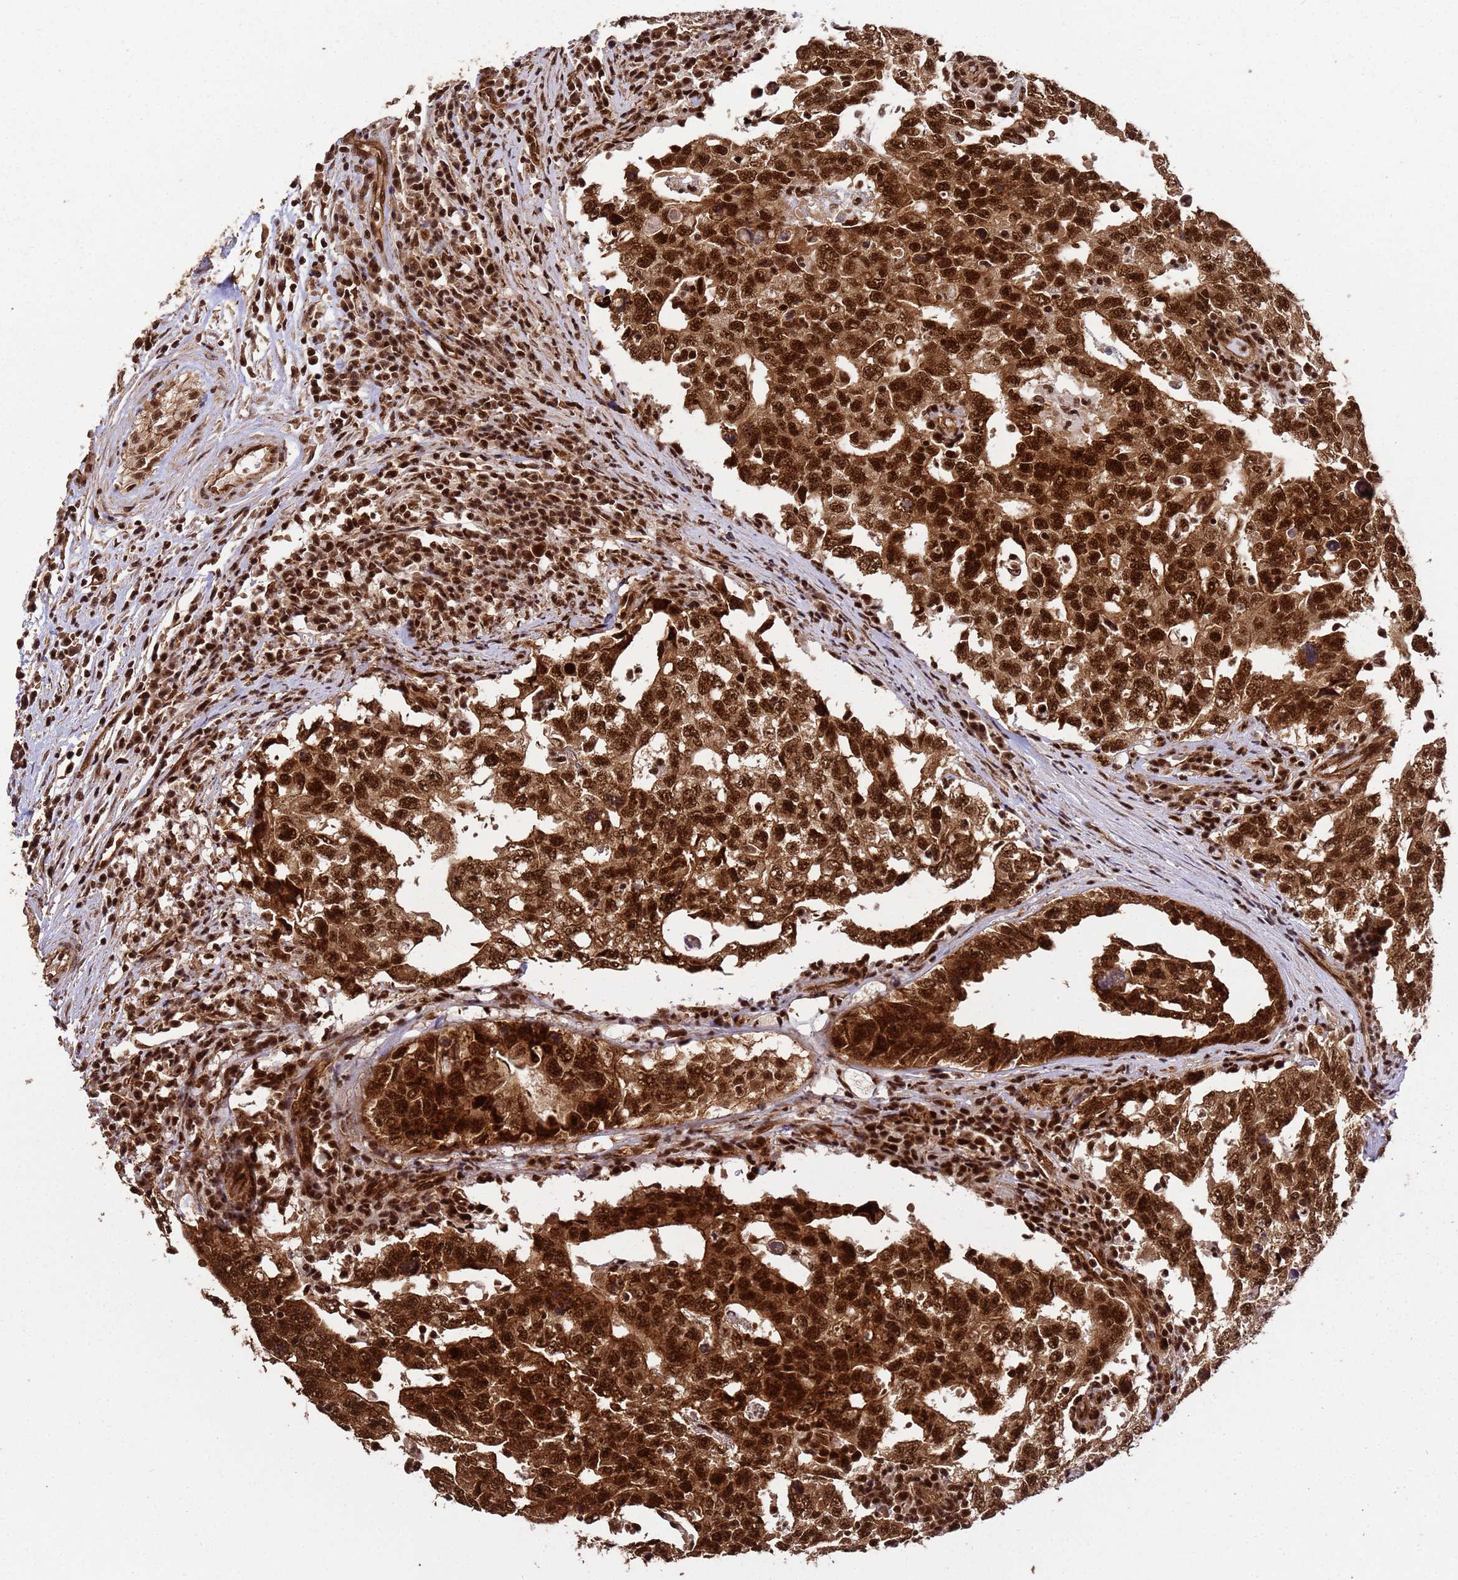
{"staining": {"intensity": "strong", "quantity": ">75%", "location": "cytoplasmic/membranous,nuclear"}, "tissue": "testis cancer", "cell_type": "Tumor cells", "image_type": "cancer", "snomed": [{"axis": "morphology", "description": "Carcinoma, Embryonal, NOS"}, {"axis": "topography", "description": "Testis"}], "caption": "Immunohistochemical staining of testis cancer displays high levels of strong cytoplasmic/membranous and nuclear protein positivity in about >75% of tumor cells.", "gene": "SYF2", "patient": {"sex": "male", "age": 26}}